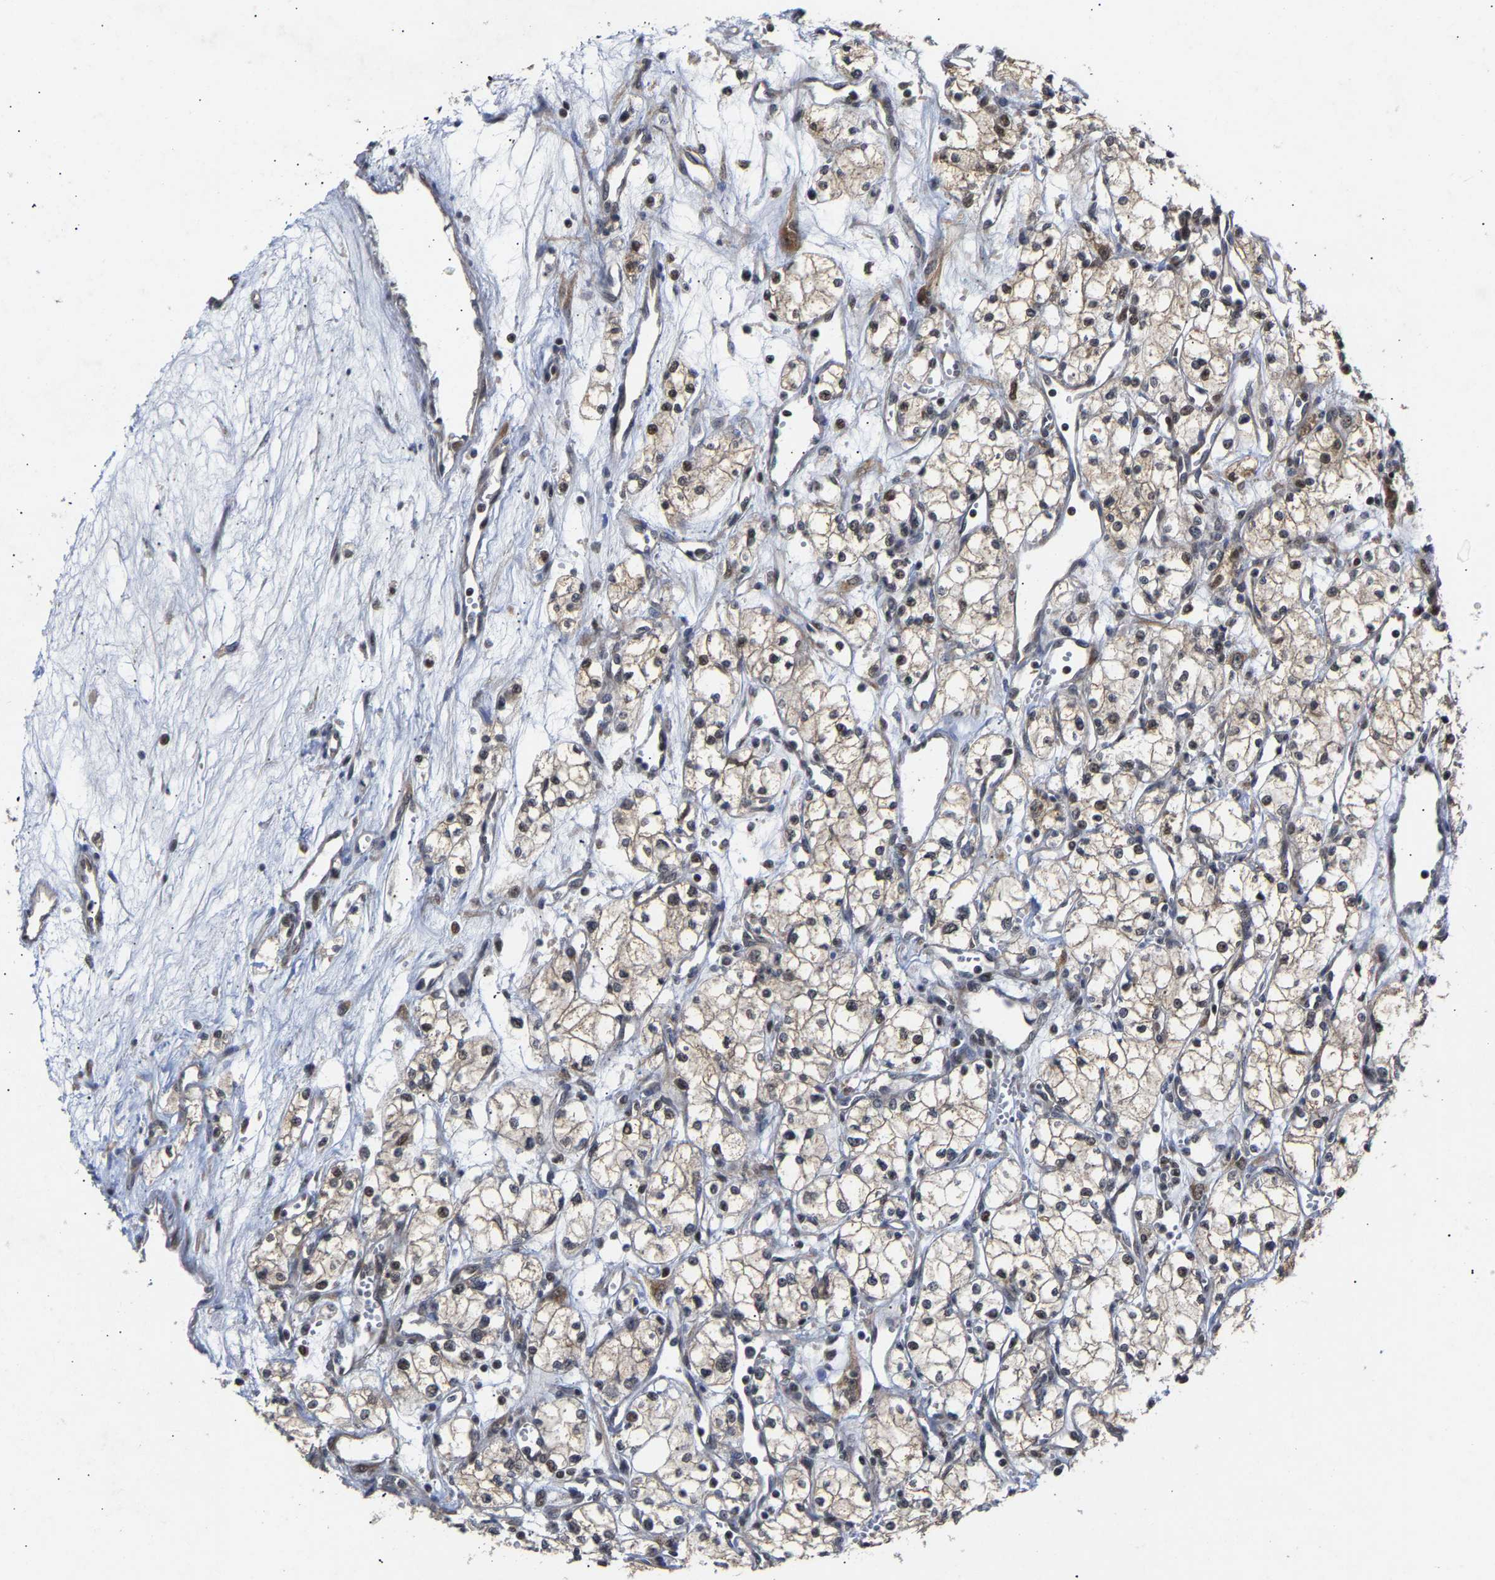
{"staining": {"intensity": "weak", "quantity": "<25%", "location": "cytoplasmic/membranous"}, "tissue": "renal cancer", "cell_type": "Tumor cells", "image_type": "cancer", "snomed": [{"axis": "morphology", "description": "Adenocarcinoma, NOS"}, {"axis": "topography", "description": "Kidney"}], "caption": "Tumor cells show no significant expression in adenocarcinoma (renal). (Stains: DAB immunohistochemistry with hematoxylin counter stain, Microscopy: brightfield microscopy at high magnification).", "gene": "CLIP2", "patient": {"sex": "male", "age": 59}}